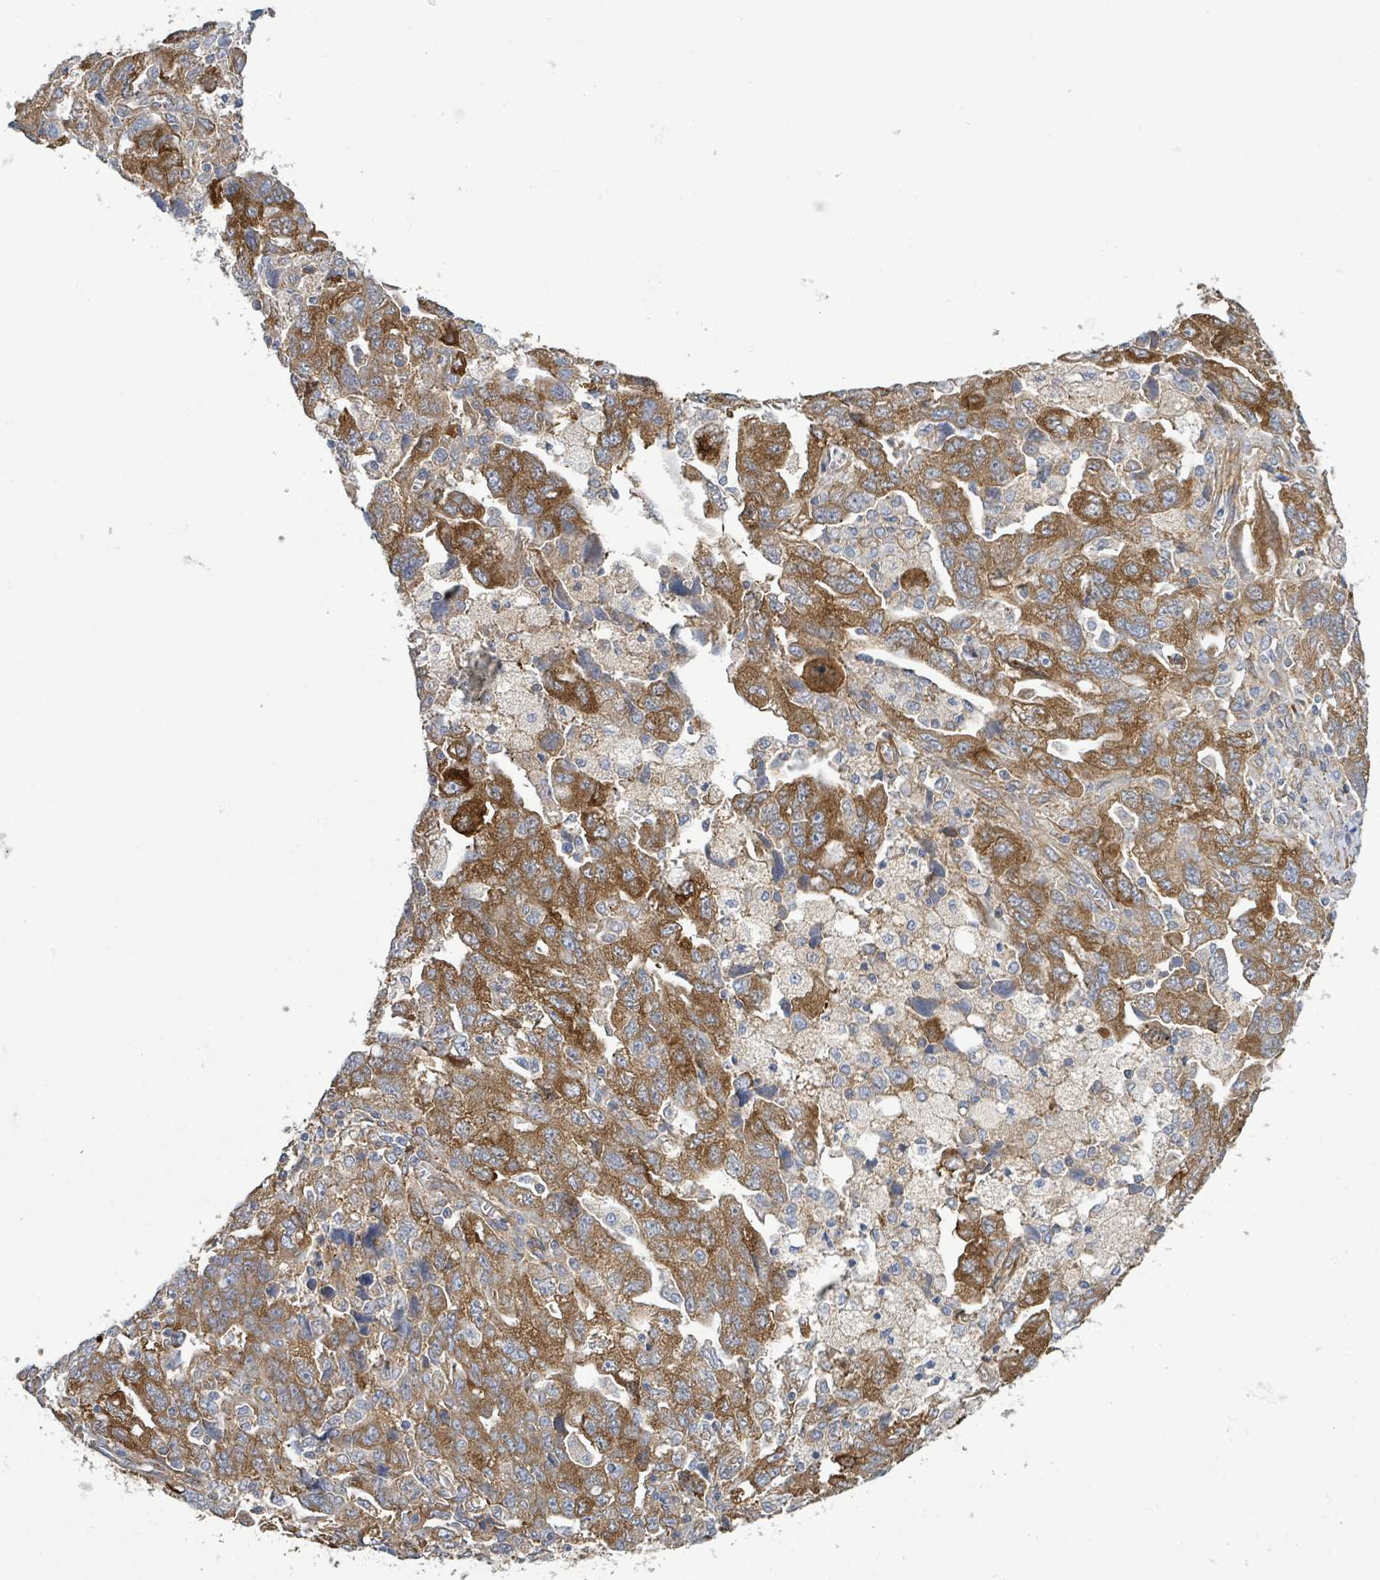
{"staining": {"intensity": "moderate", "quantity": ">75%", "location": "cytoplasmic/membranous"}, "tissue": "ovarian cancer", "cell_type": "Tumor cells", "image_type": "cancer", "snomed": [{"axis": "morphology", "description": "Carcinoma, NOS"}, {"axis": "morphology", "description": "Cystadenocarcinoma, serous, NOS"}, {"axis": "topography", "description": "Ovary"}], "caption": "Immunohistochemical staining of ovarian cancer shows moderate cytoplasmic/membranous protein staining in about >75% of tumor cells. The staining was performed using DAB (3,3'-diaminobenzidine) to visualize the protein expression in brown, while the nuclei were stained in blue with hematoxylin (Magnification: 20x).", "gene": "EGFL7", "patient": {"sex": "female", "age": 69}}